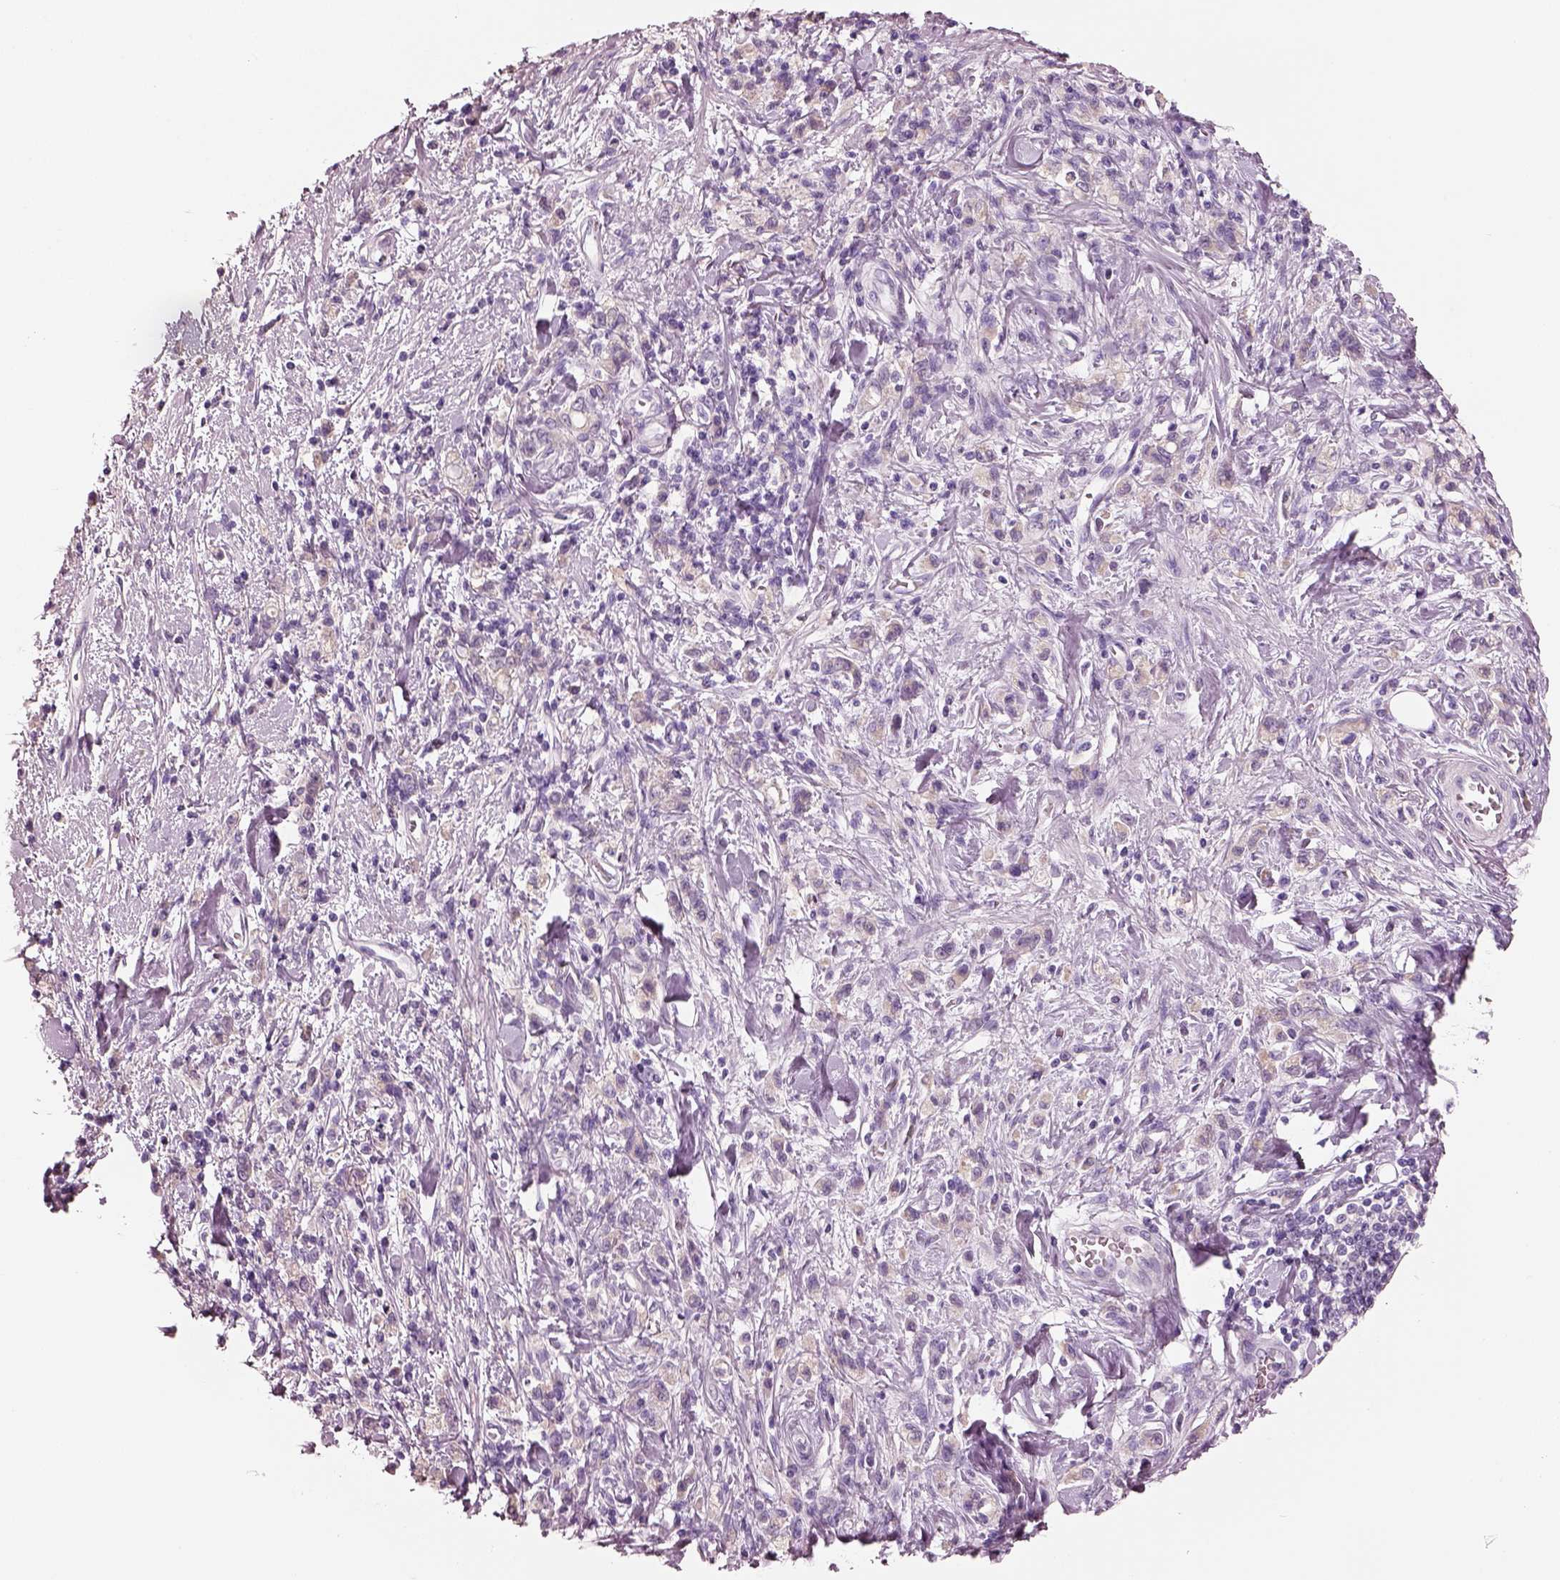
{"staining": {"intensity": "negative", "quantity": "none", "location": "none"}, "tissue": "stomach cancer", "cell_type": "Tumor cells", "image_type": "cancer", "snomed": [{"axis": "morphology", "description": "Adenocarcinoma, NOS"}, {"axis": "topography", "description": "Stomach"}], "caption": "A high-resolution image shows IHC staining of stomach adenocarcinoma, which shows no significant expression in tumor cells.", "gene": "ELSPBP1", "patient": {"sex": "male", "age": 77}}